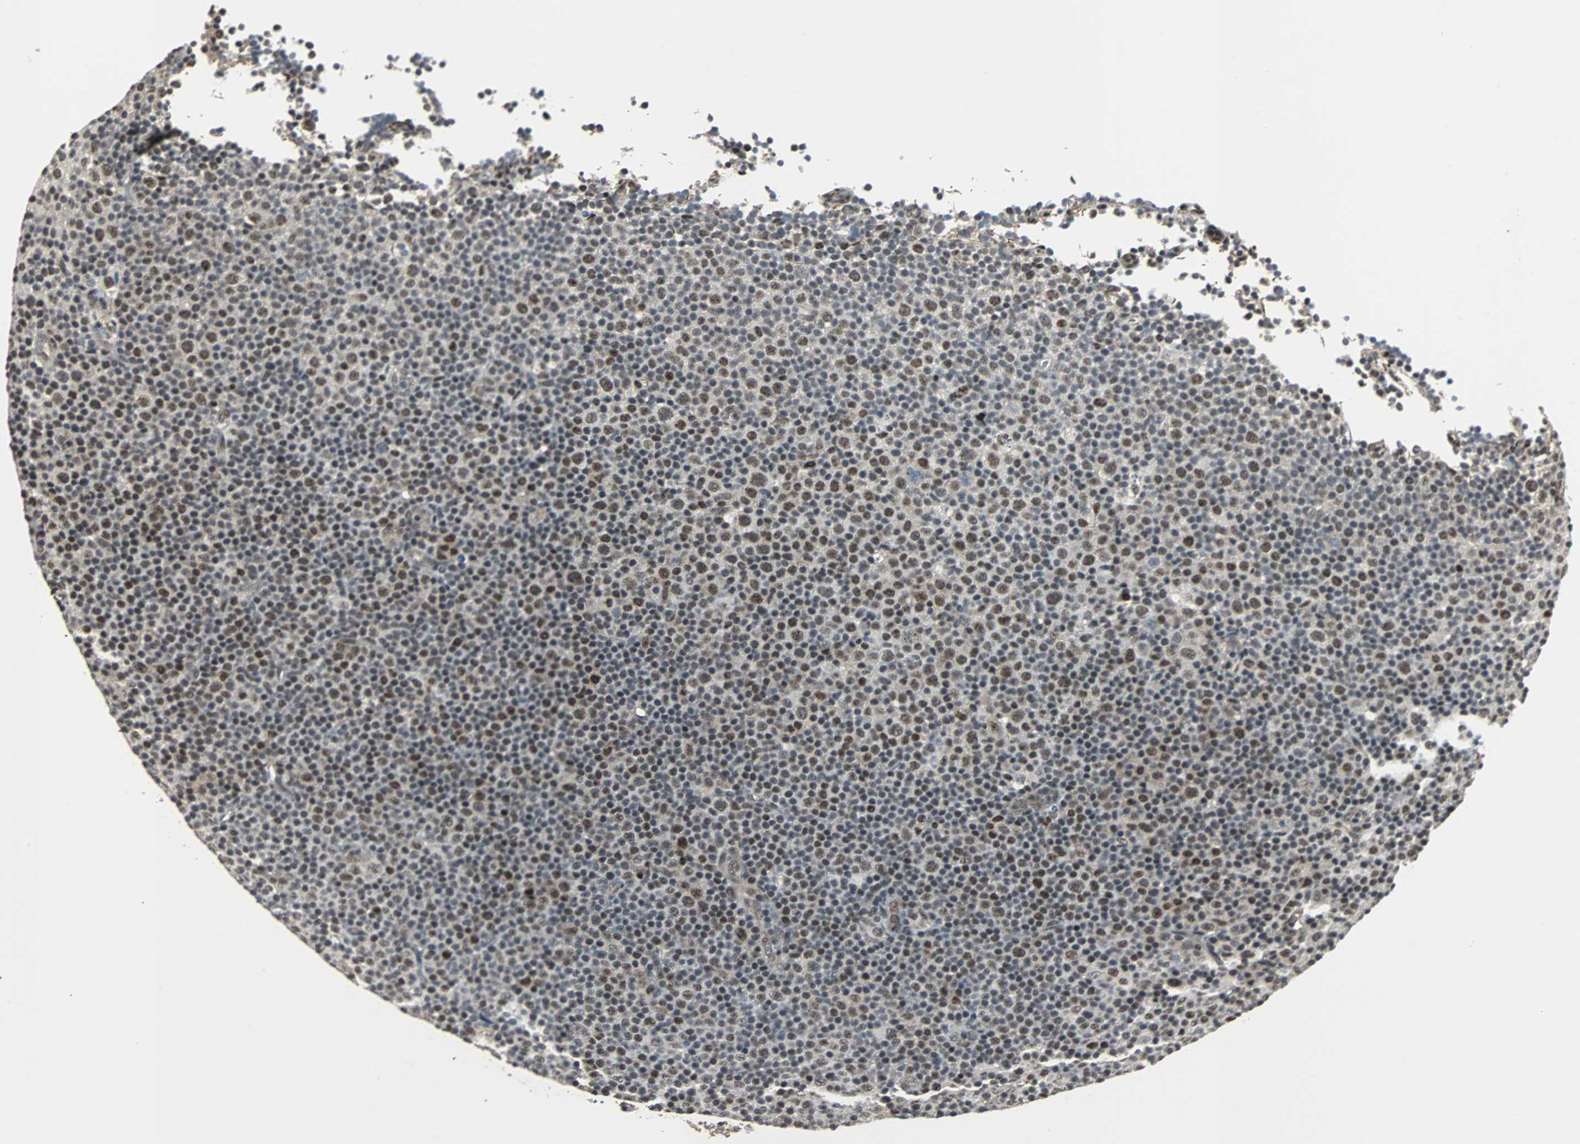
{"staining": {"intensity": "strong", "quantity": ">75%", "location": "nuclear"}, "tissue": "lymphoma", "cell_type": "Tumor cells", "image_type": "cancer", "snomed": [{"axis": "morphology", "description": "Malignant lymphoma, non-Hodgkin's type, Low grade"}, {"axis": "topography", "description": "Lymph node"}], "caption": "Human lymphoma stained with a protein marker reveals strong staining in tumor cells.", "gene": "MED4", "patient": {"sex": "female", "age": 67}}